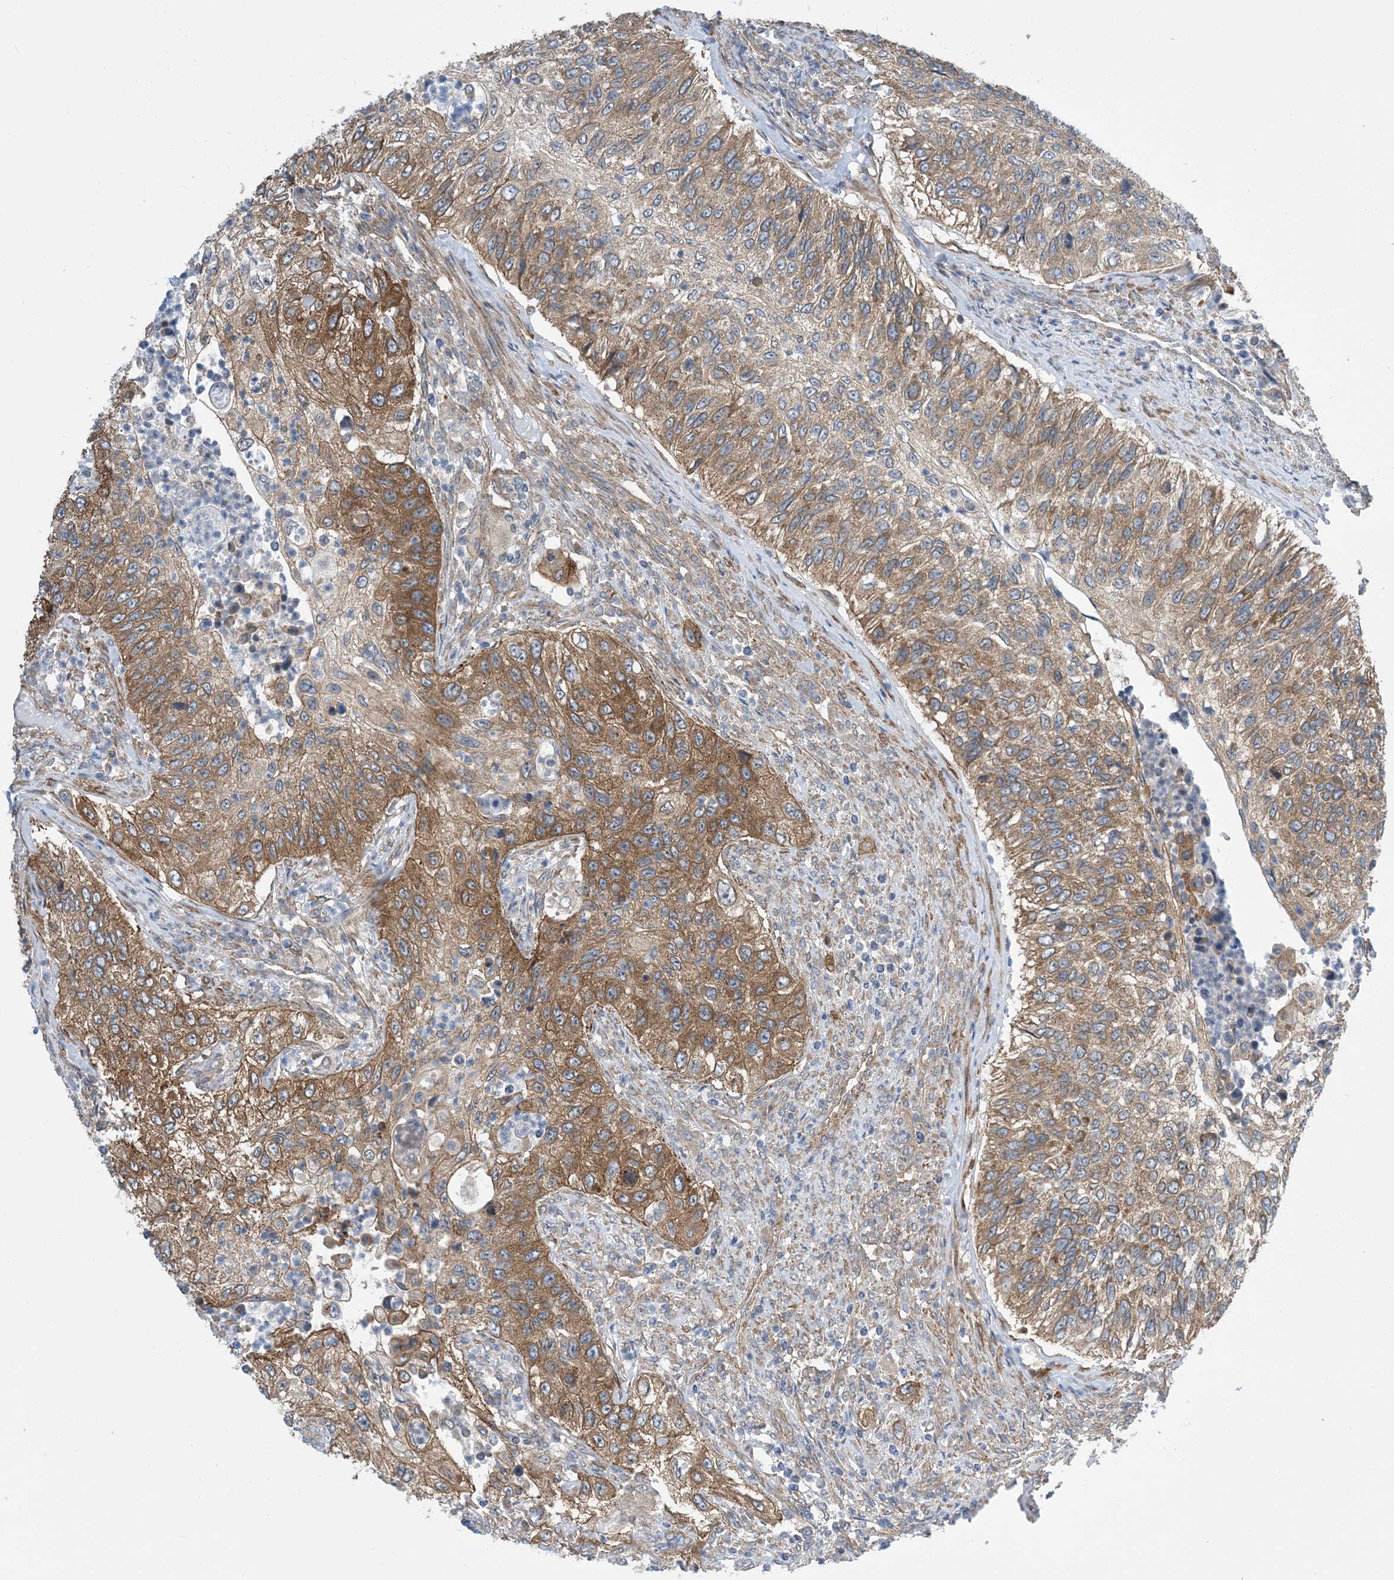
{"staining": {"intensity": "moderate", "quantity": ">75%", "location": "cytoplasmic/membranous"}, "tissue": "urothelial cancer", "cell_type": "Tumor cells", "image_type": "cancer", "snomed": [{"axis": "morphology", "description": "Urothelial carcinoma, High grade"}, {"axis": "topography", "description": "Urinary bladder"}], "caption": "A photomicrograph of urothelial carcinoma (high-grade) stained for a protein reveals moderate cytoplasmic/membranous brown staining in tumor cells.", "gene": "EHBP1", "patient": {"sex": "female", "age": 60}}